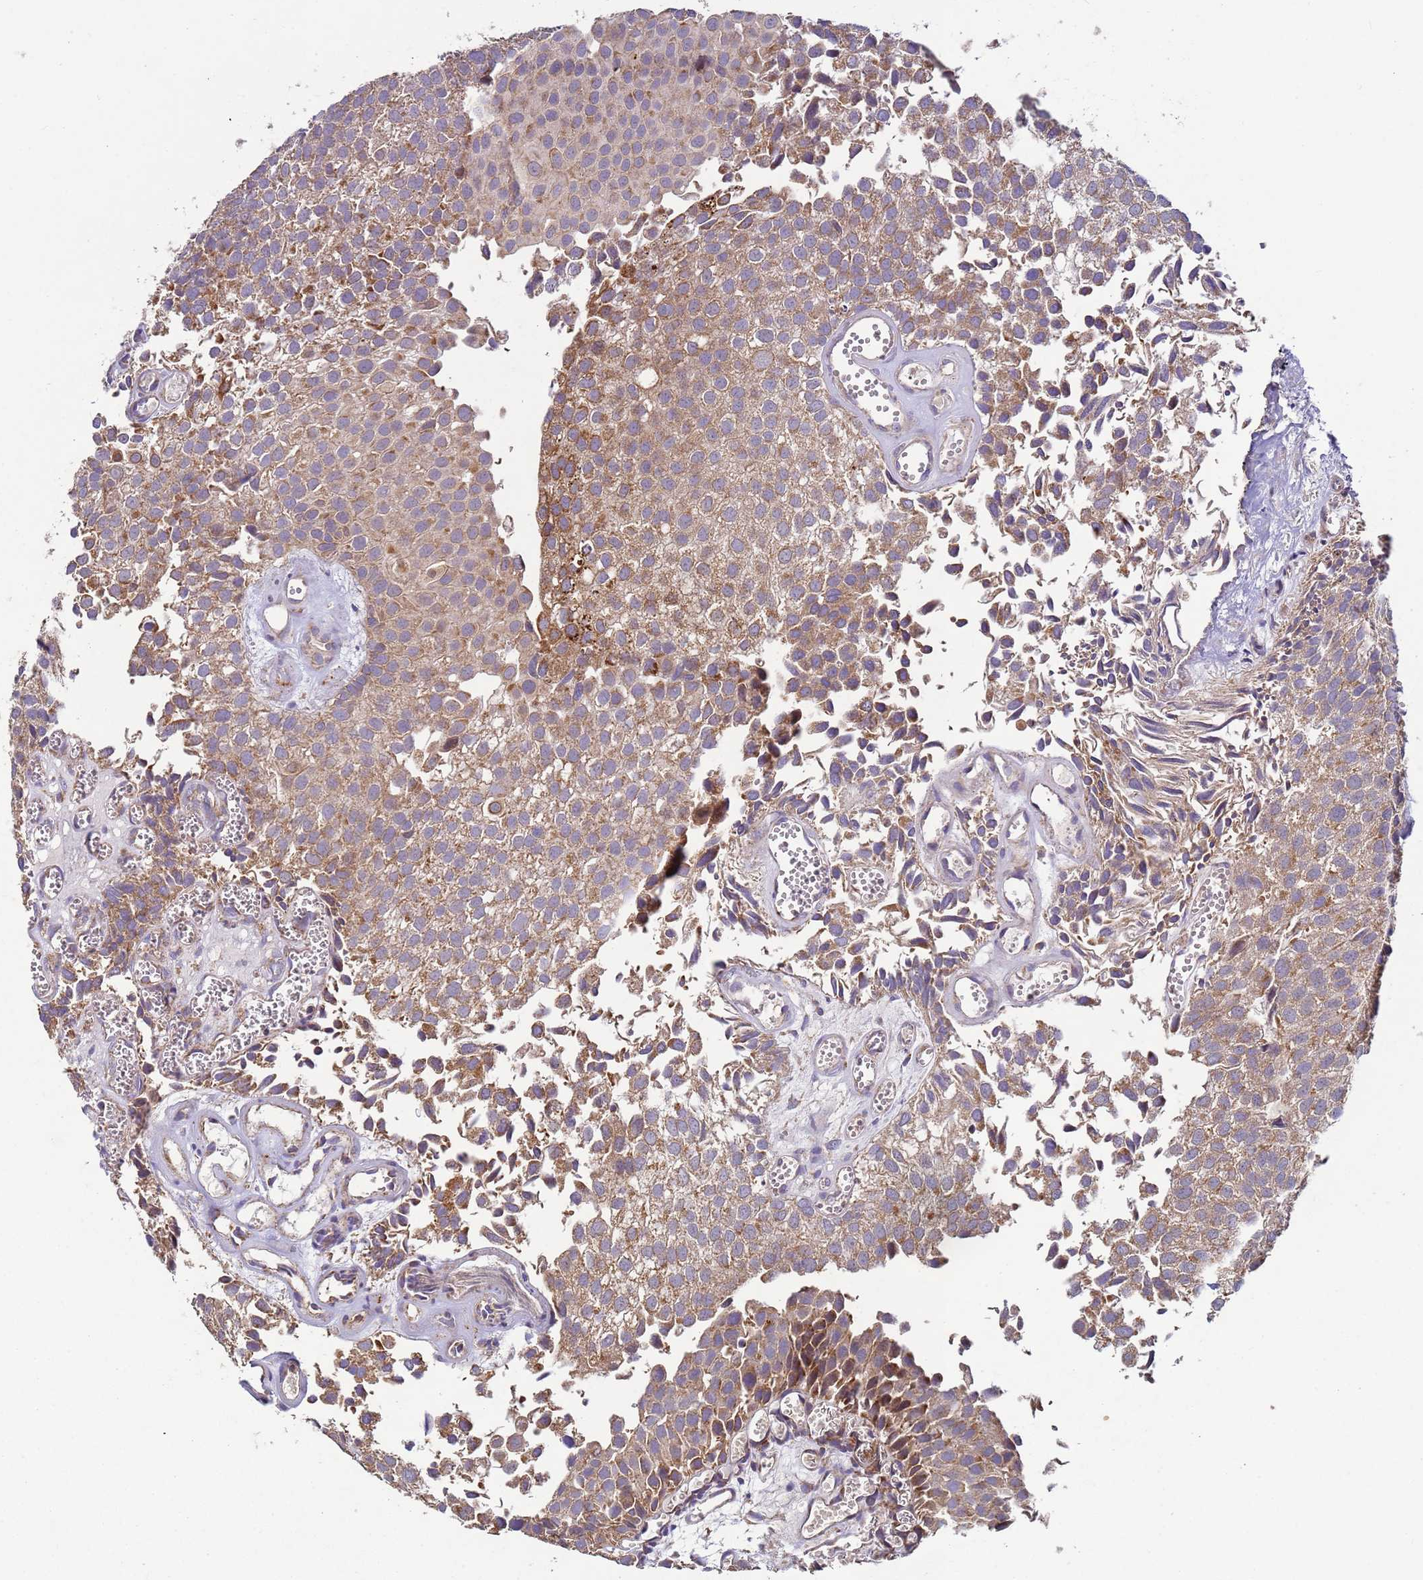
{"staining": {"intensity": "moderate", "quantity": "25%-75%", "location": "cytoplasmic/membranous"}, "tissue": "urothelial cancer", "cell_type": "Tumor cells", "image_type": "cancer", "snomed": [{"axis": "morphology", "description": "Urothelial carcinoma, Low grade"}, {"axis": "topography", "description": "Urinary bladder"}], "caption": "Immunohistochemical staining of urothelial carcinoma (low-grade) displays moderate cytoplasmic/membranous protein staining in about 25%-75% of tumor cells.", "gene": "FBXO33", "patient": {"sex": "male", "age": 88}}